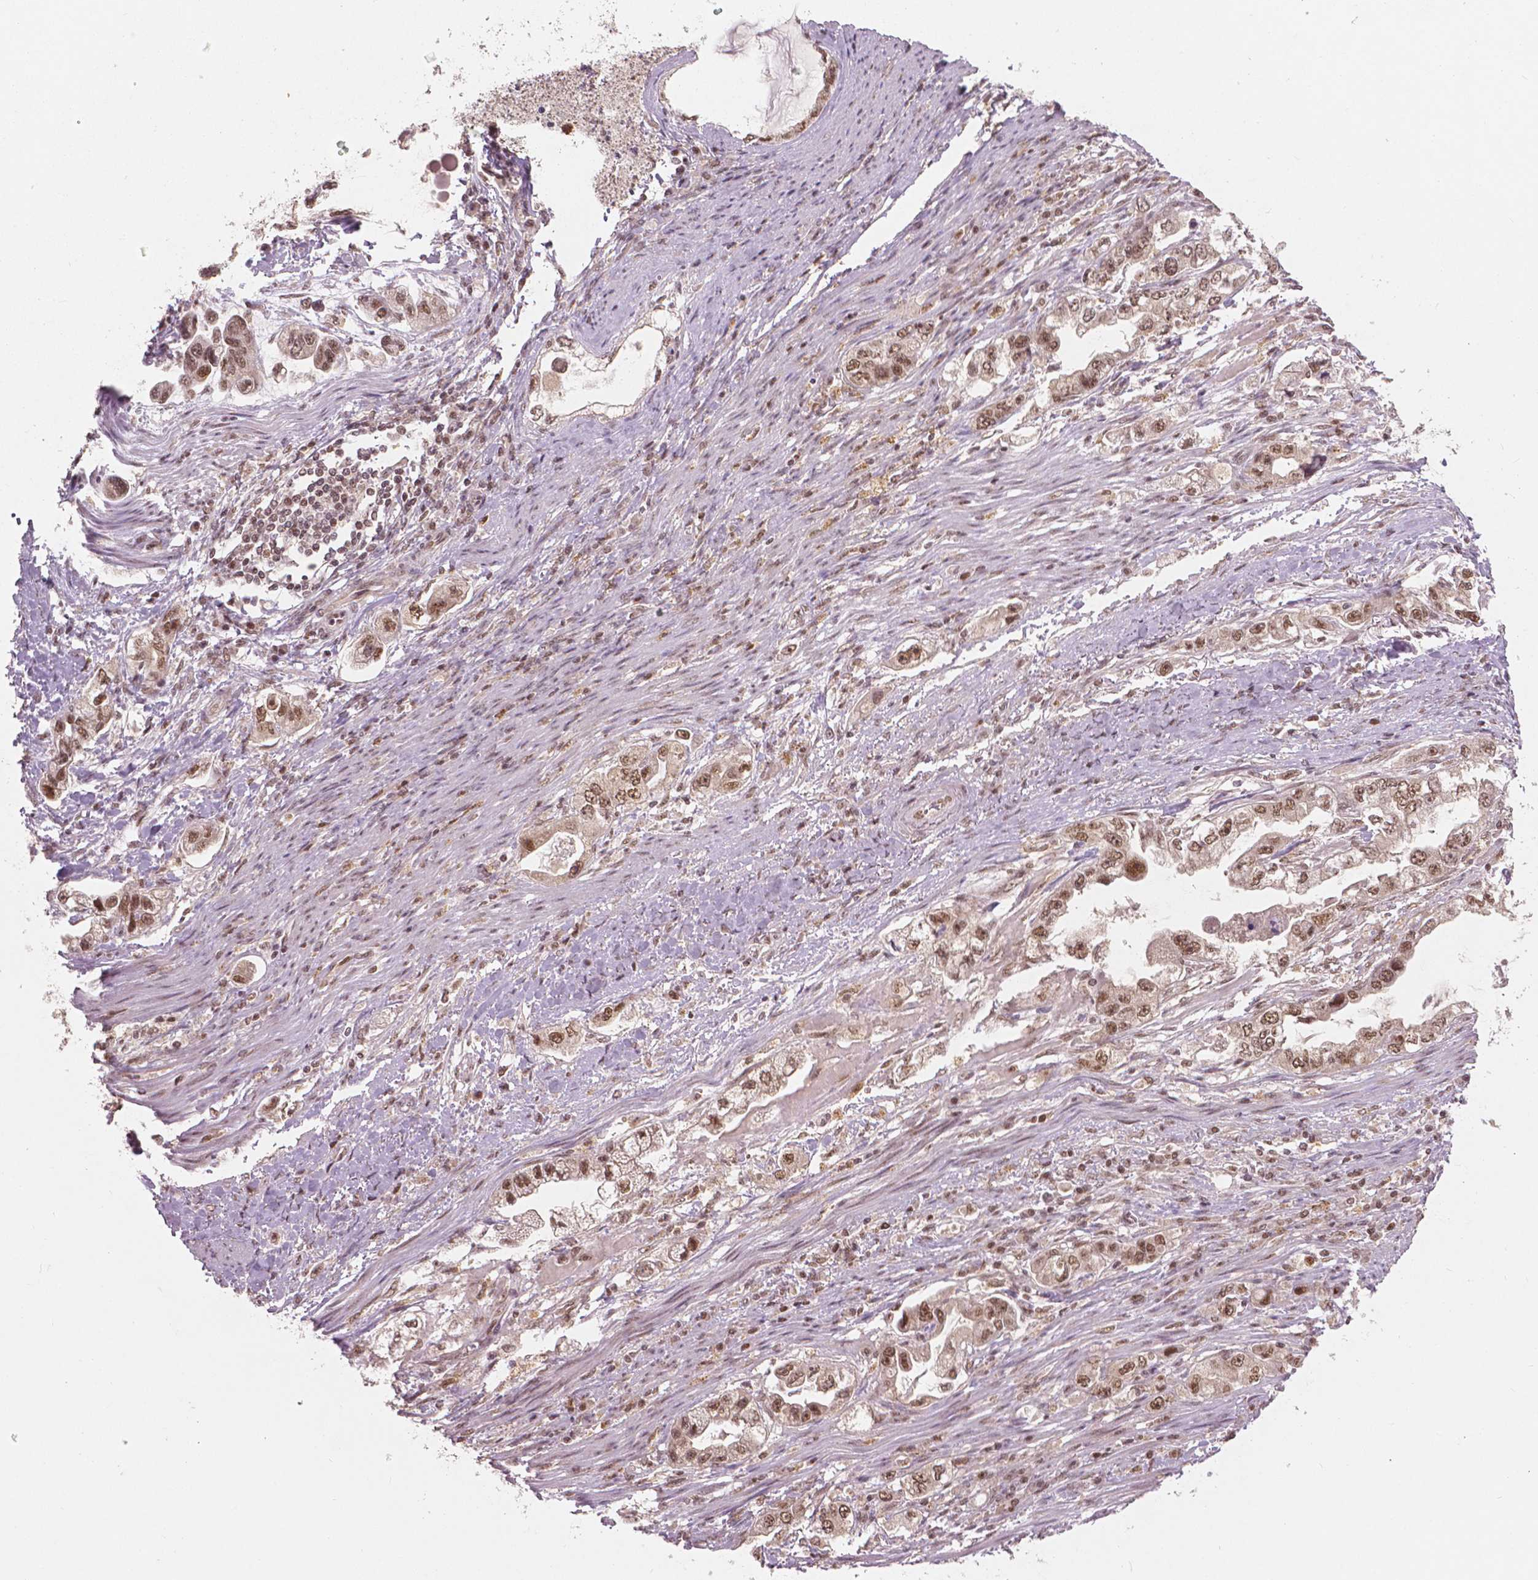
{"staining": {"intensity": "moderate", "quantity": ">75%", "location": "nuclear"}, "tissue": "stomach cancer", "cell_type": "Tumor cells", "image_type": "cancer", "snomed": [{"axis": "morphology", "description": "Adenocarcinoma, NOS"}, {"axis": "topography", "description": "Stomach, lower"}], "caption": "Moderate nuclear protein positivity is appreciated in about >75% of tumor cells in stomach adenocarcinoma.", "gene": "NSD2", "patient": {"sex": "female", "age": 93}}